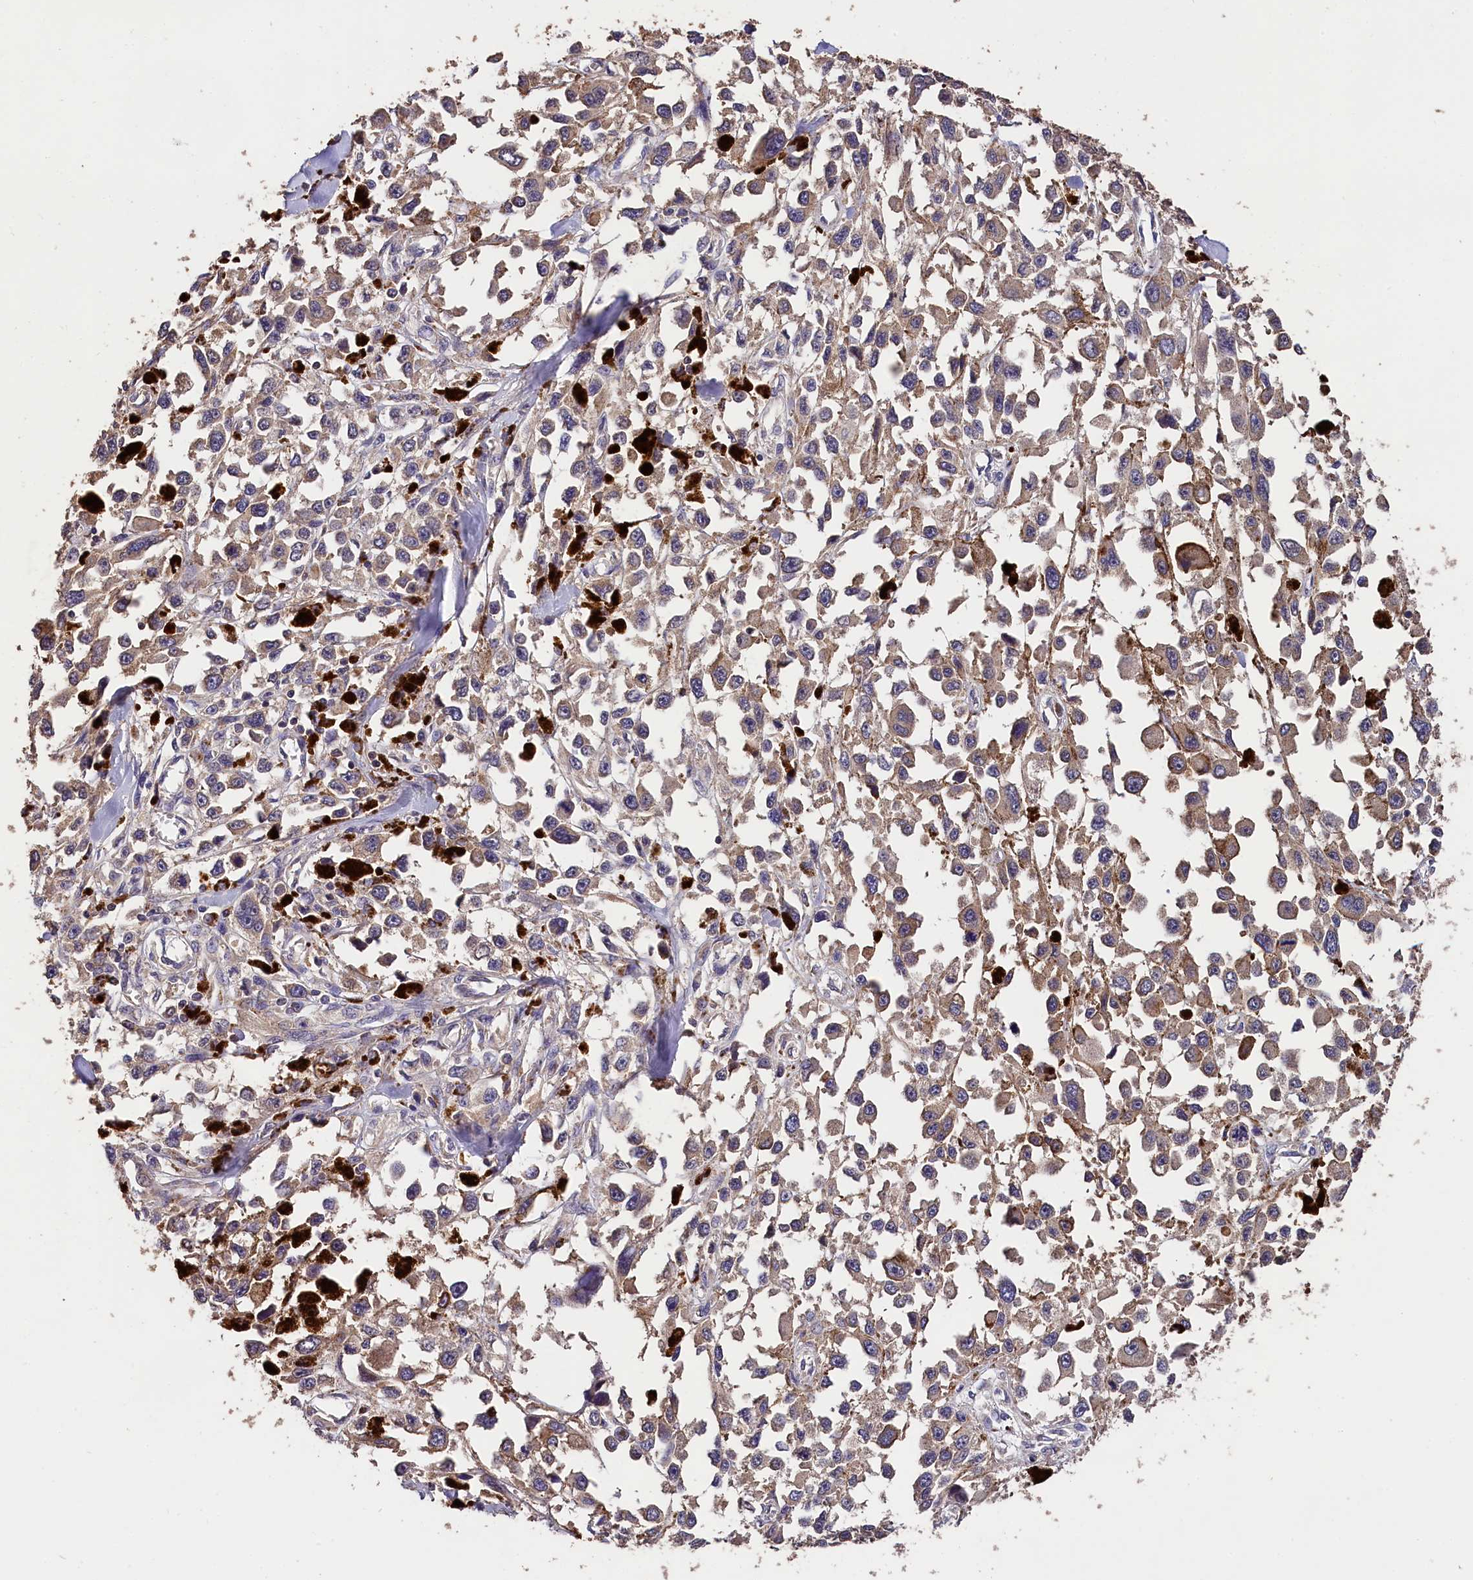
{"staining": {"intensity": "moderate", "quantity": ">75%", "location": "cytoplasmic/membranous"}, "tissue": "melanoma", "cell_type": "Tumor cells", "image_type": "cancer", "snomed": [{"axis": "morphology", "description": "Malignant melanoma, Metastatic site"}, {"axis": "topography", "description": "Lymph node"}], "caption": "Tumor cells demonstrate medium levels of moderate cytoplasmic/membranous staining in about >75% of cells in human malignant melanoma (metastatic site).", "gene": "OAS3", "patient": {"sex": "male", "age": 59}}